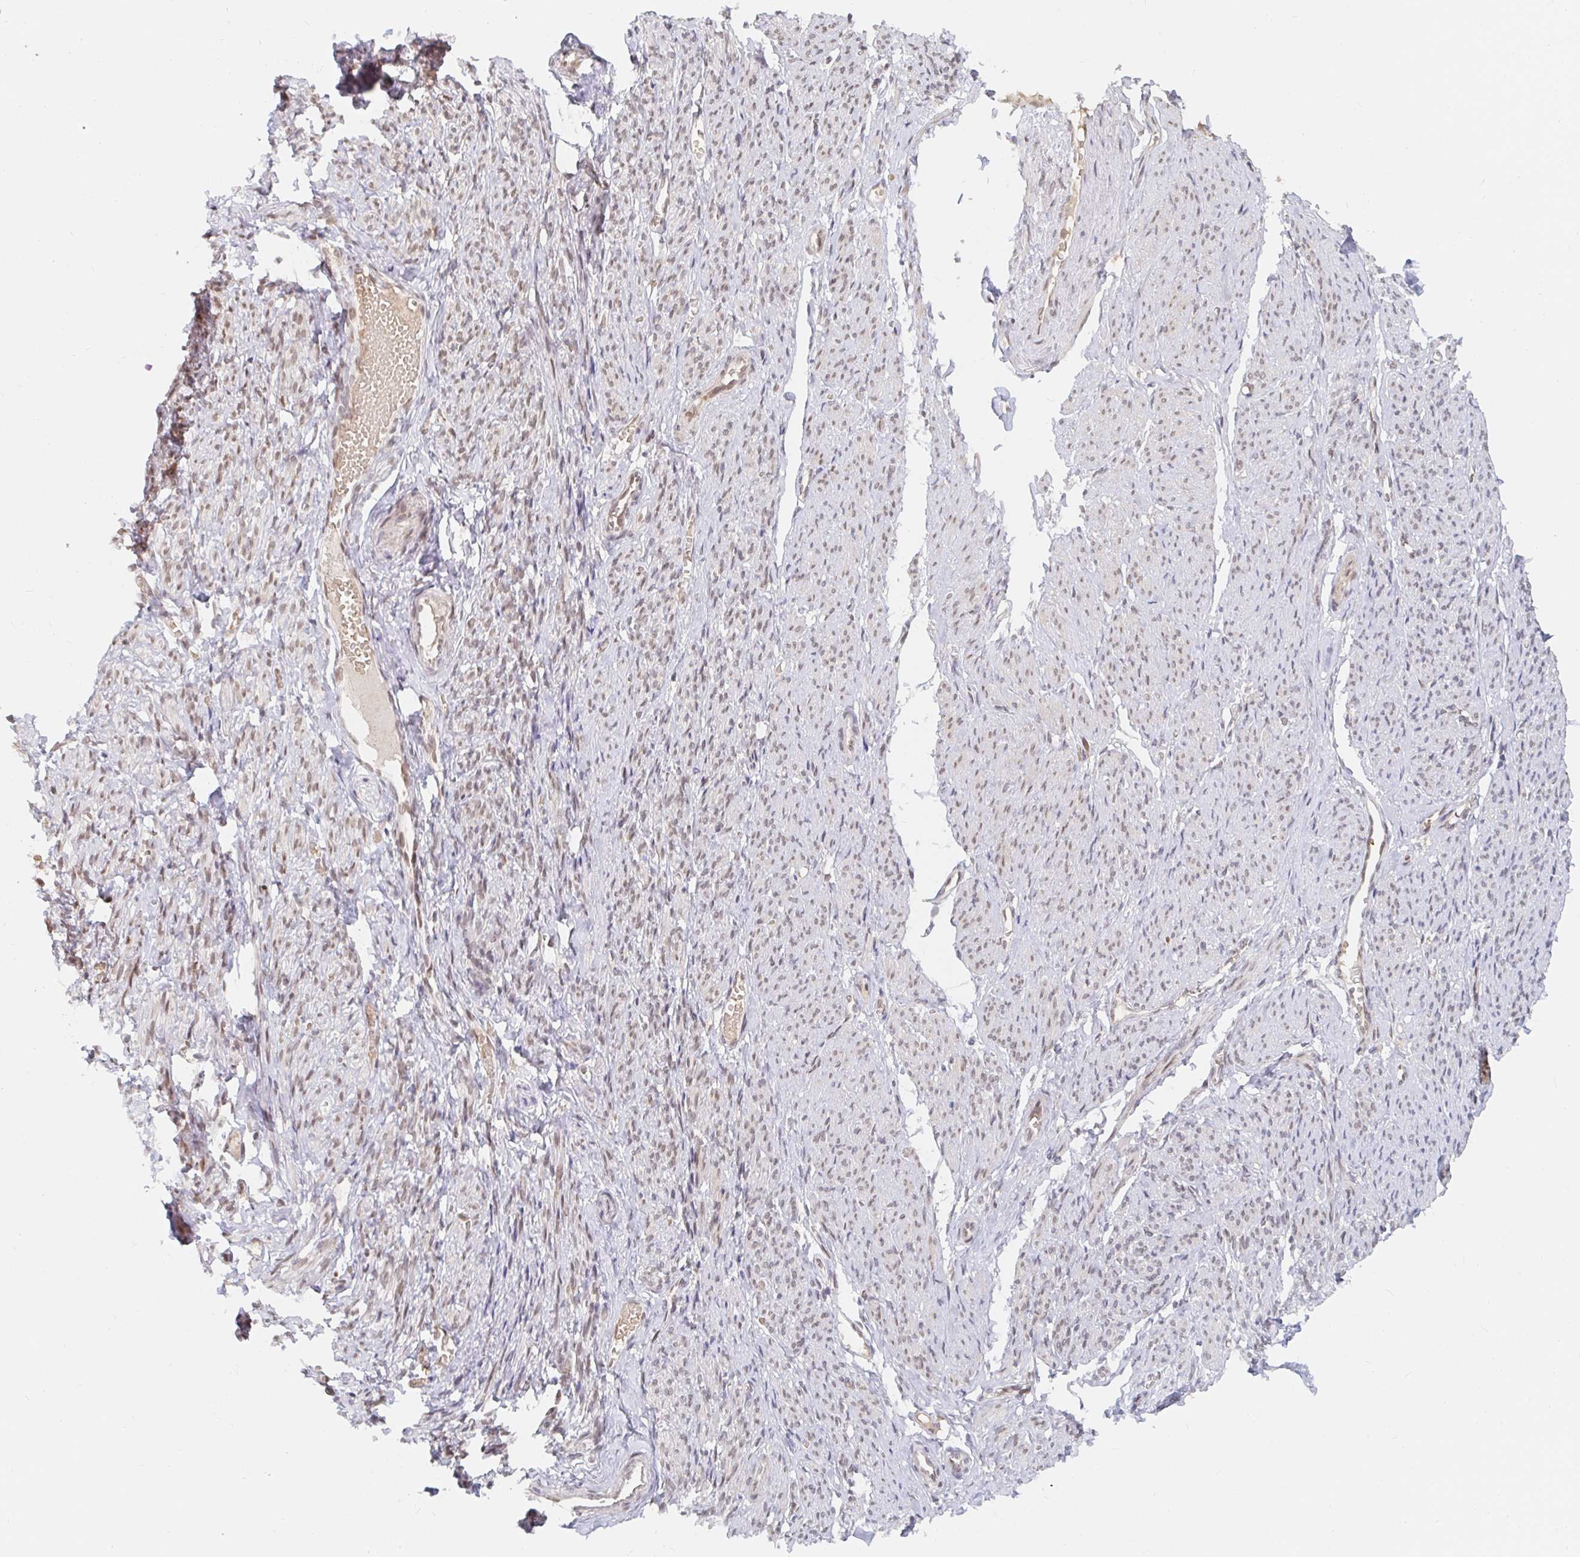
{"staining": {"intensity": "weak", "quantity": ">75%", "location": "cytoplasmic/membranous,nuclear"}, "tissue": "smooth muscle", "cell_type": "Smooth muscle cells", "image_type": "normal", "snomed": [{"axis": "morphology", "description": "Normal tissue, NOS"}, {"axis": "topography", "description": "Smooth muscle"}], "caption": "Benign smooth muscle displays weak cytoplasmic/membranous,nuclear staining in about >75% of smooth muscle cells Using DAB (3,3'-diaminobenzidine) (brown) and hematoxylin (blue) stains, captured at high magnification using brightfield microscopy..", "gene": "CHD2", "patient": {"sex": "female", "age": 65}}